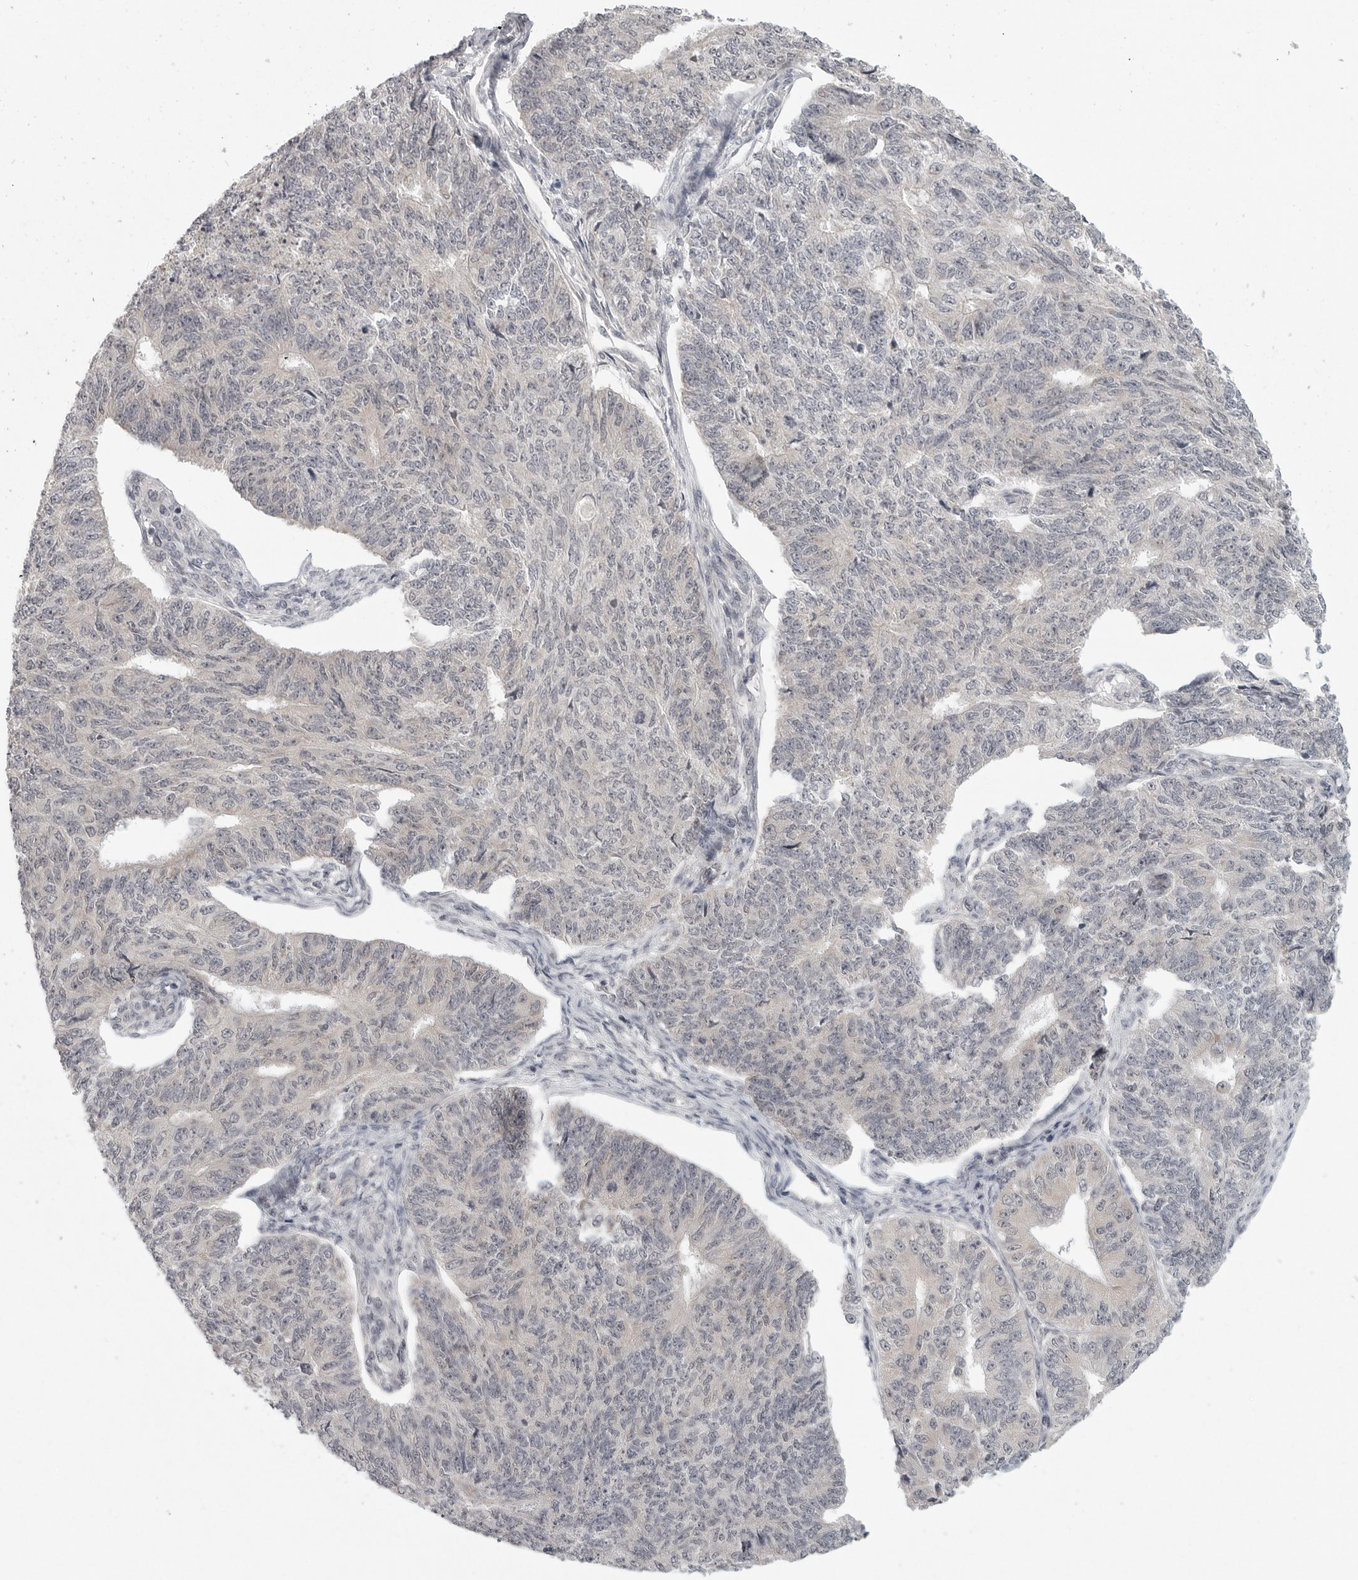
{"staining": {"intensity": "negative", "quantity": "none", "location": "none"}, "tissue": "endometrial cancer", "cell_type": "Tumor cells", "image_type": "cancer", "snomed": [{"axis": "morphology", "description": "Adenocarcinoma, NOS"}, {"axis": "topography", "description": "Endometrium"}], "caption": "The immunohistochemistry image has no significant positivity in tumor cells of endometrial cancer (adenocarcinoma) tissue.", "gene": "TUT4", "patient": {"sex": "female", "age": 32}}